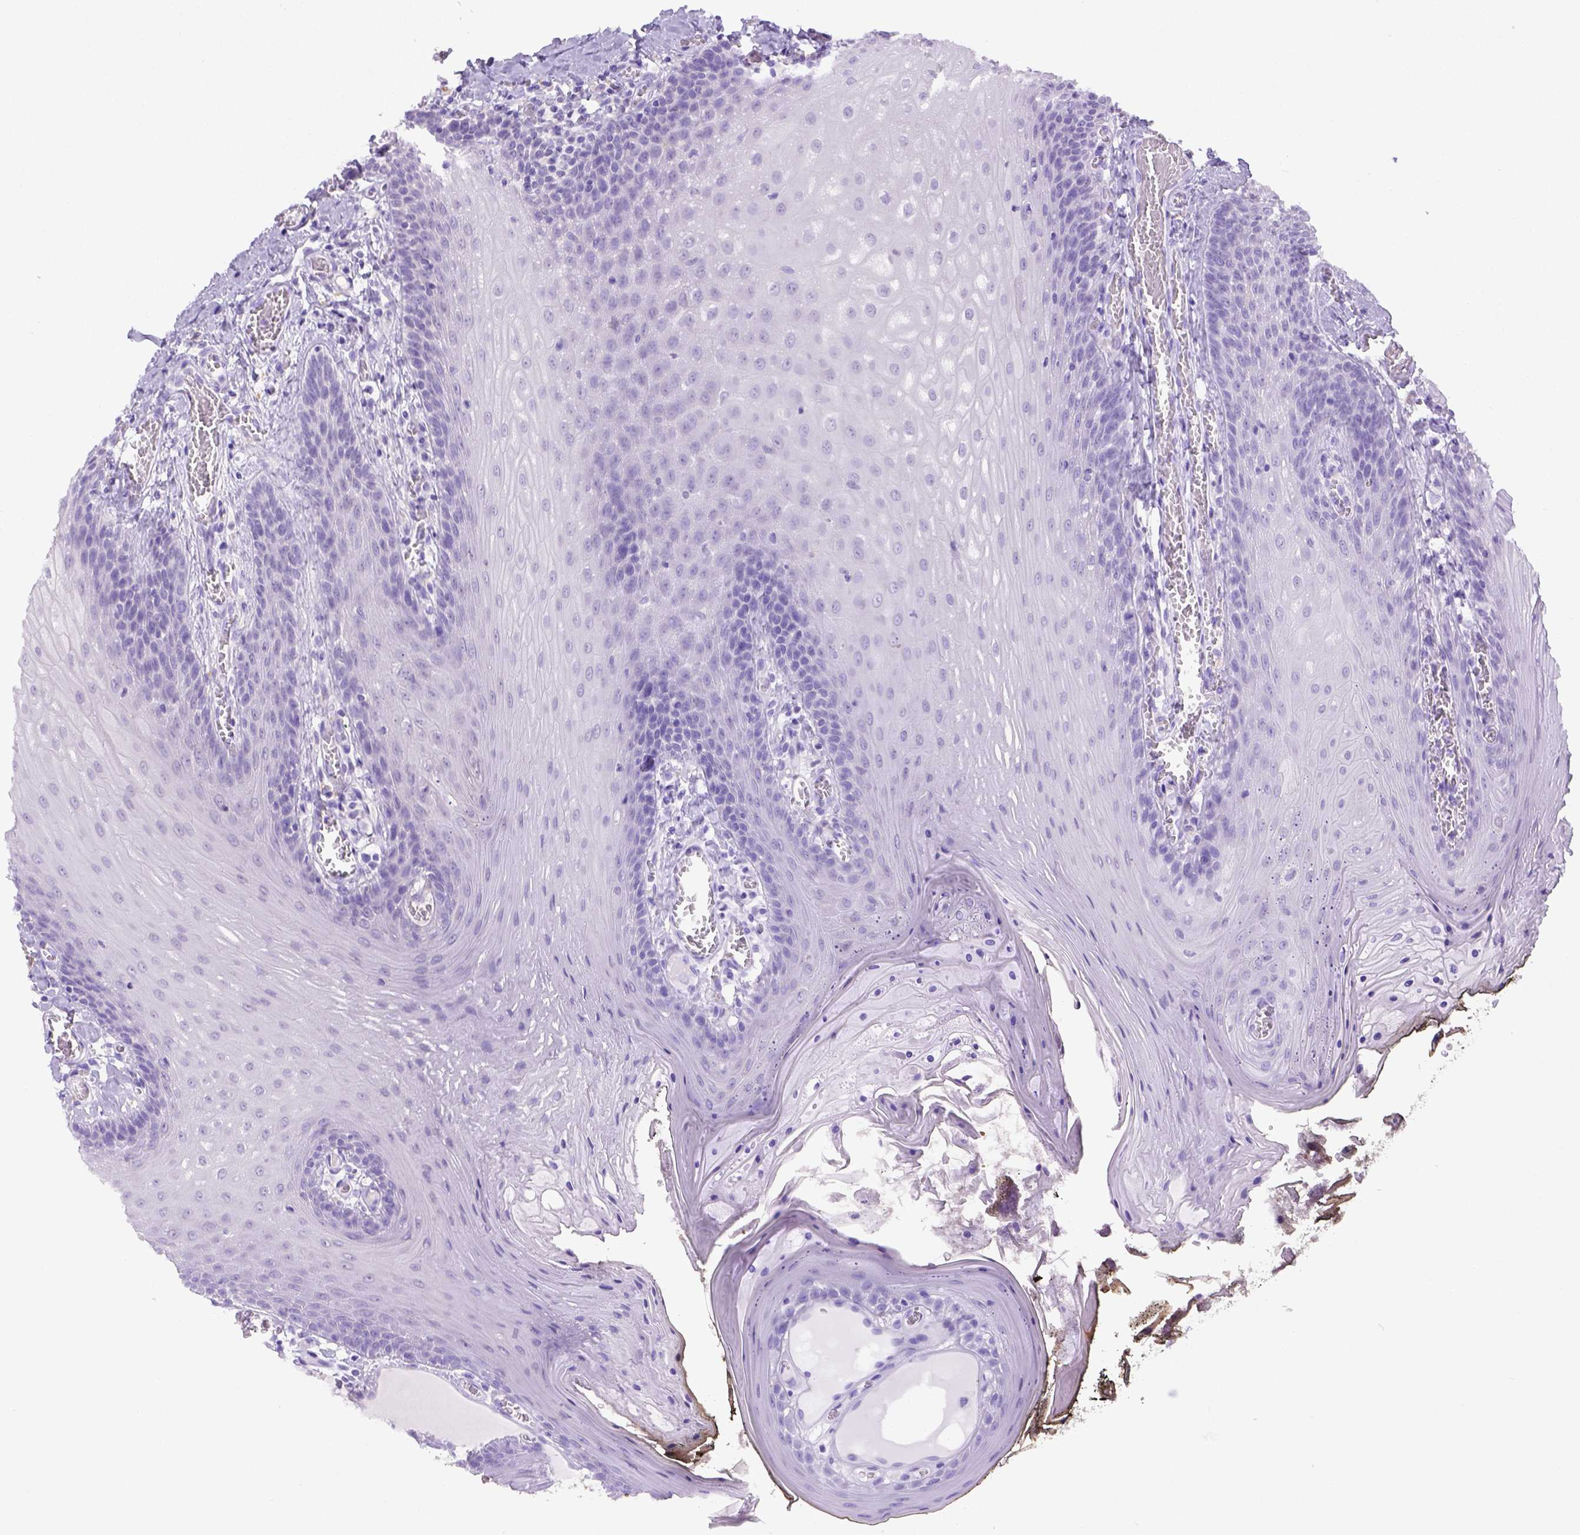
{"staining": {"intensity": "negative", "quantity": "none", "location": "none"}, "tissue": "oral mucosa", "cell_type": "Squamous epithelial cells", "image_type": "normal", "snomed": [{"axis": "morphology", "description": "Normal tissue, NOS"}, {"axis": "topography", "description": "Oral tissue"}], "caption": "IHC photomicrograph of unremarkable oral mucosa stained for a protein (brown), which displays no expression in squamous epithelial cells.", "gene": "CD68", "patient": {"sex": "male", "age": 9}}